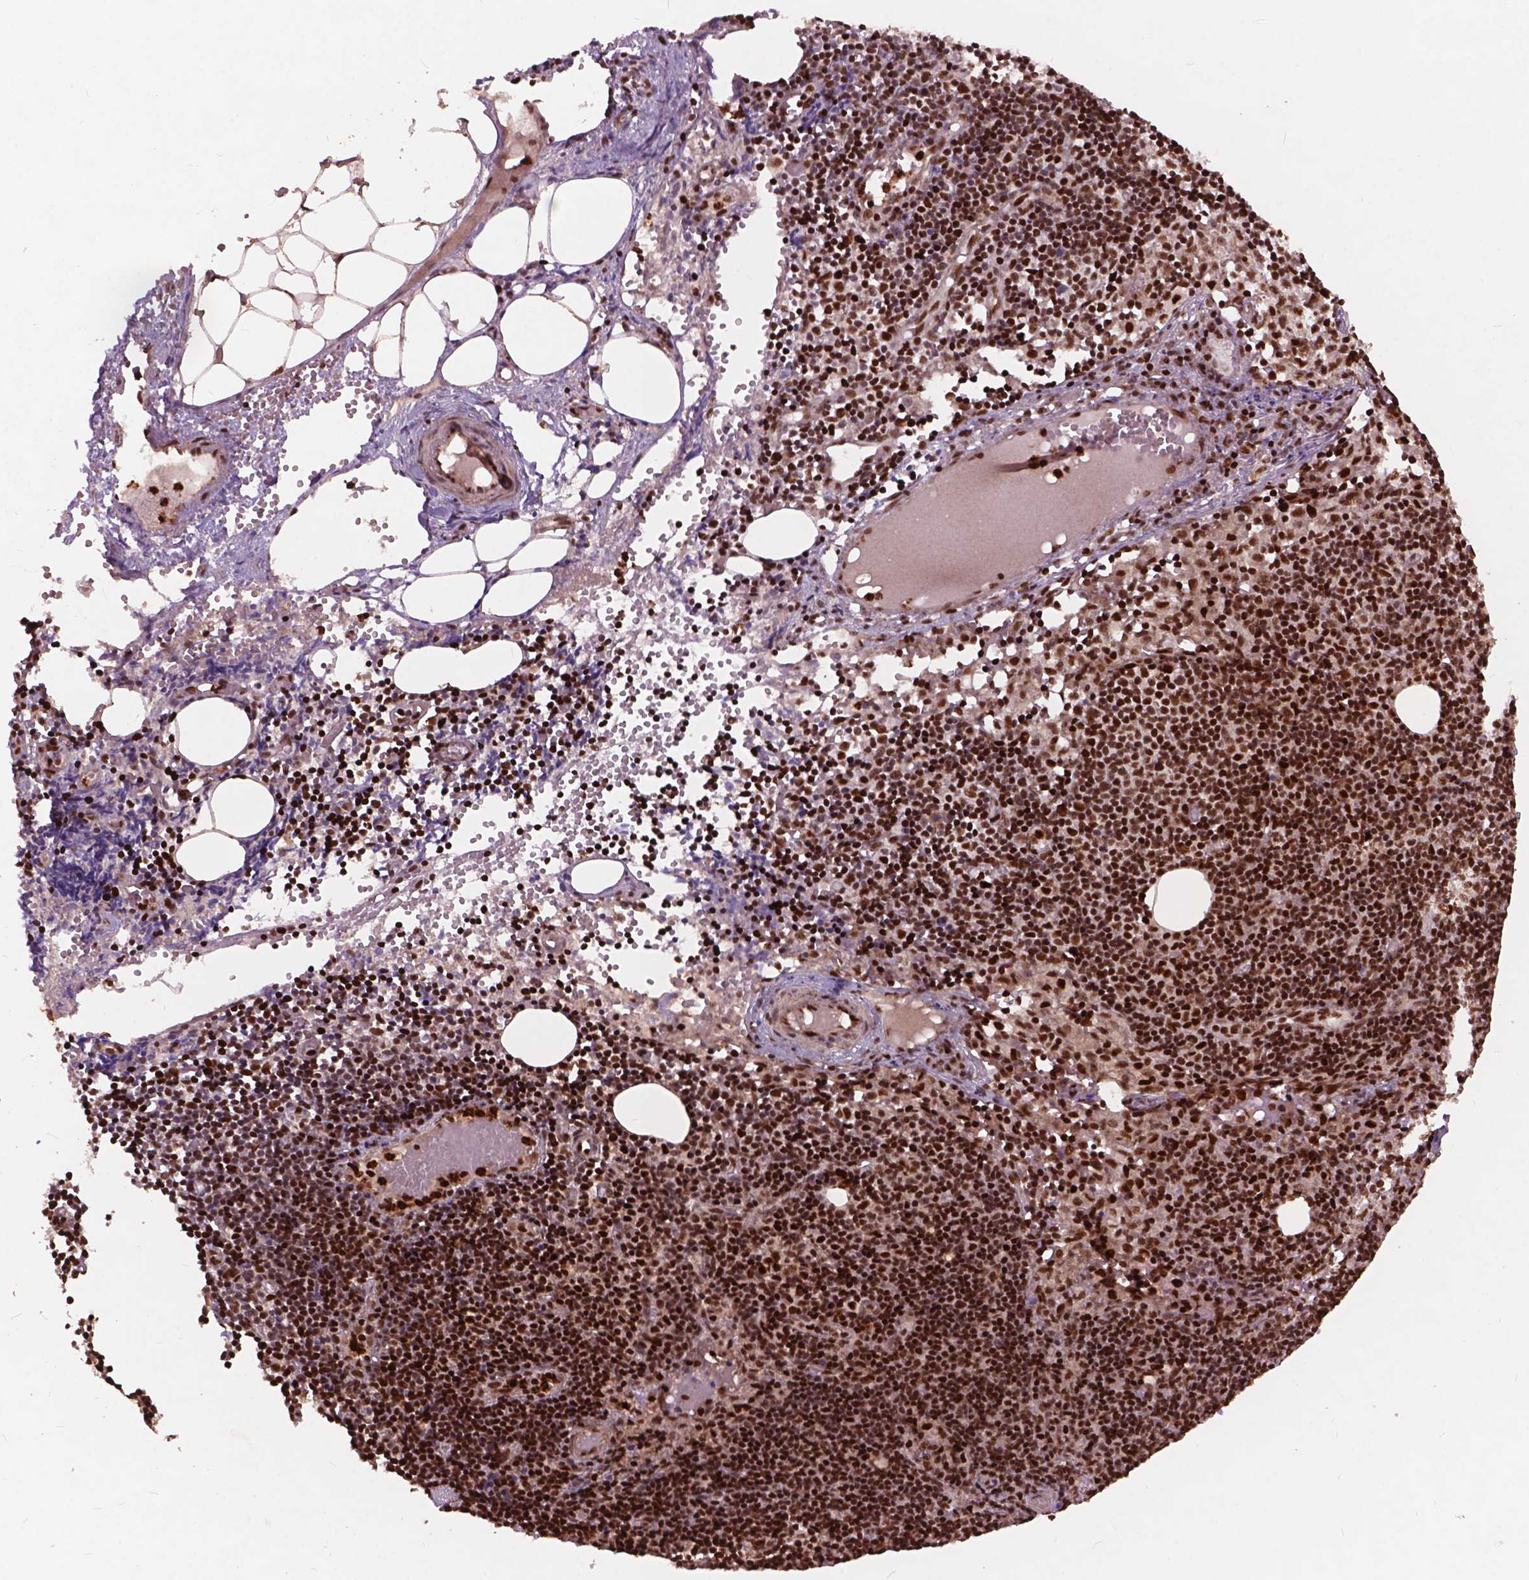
{"staining": {"intensity": "strong", "quantity": ">75%", "location": "nuclear"}, "tissue": "lymph node", "cell_type": "Germinal center cells", "image_type": "normal", "snomed": [{"axis": "morphology", "description": "Normal tissue, NOS"}, {"axis": "topography", "description": "Lymph node"}], "caption": "Strong nuclear positivity is identified in approximately >75% of germinal center cells in unremarkable lymph node.", "gene": "ANP32A", "patient": {"sex": "female", "age": 41}}